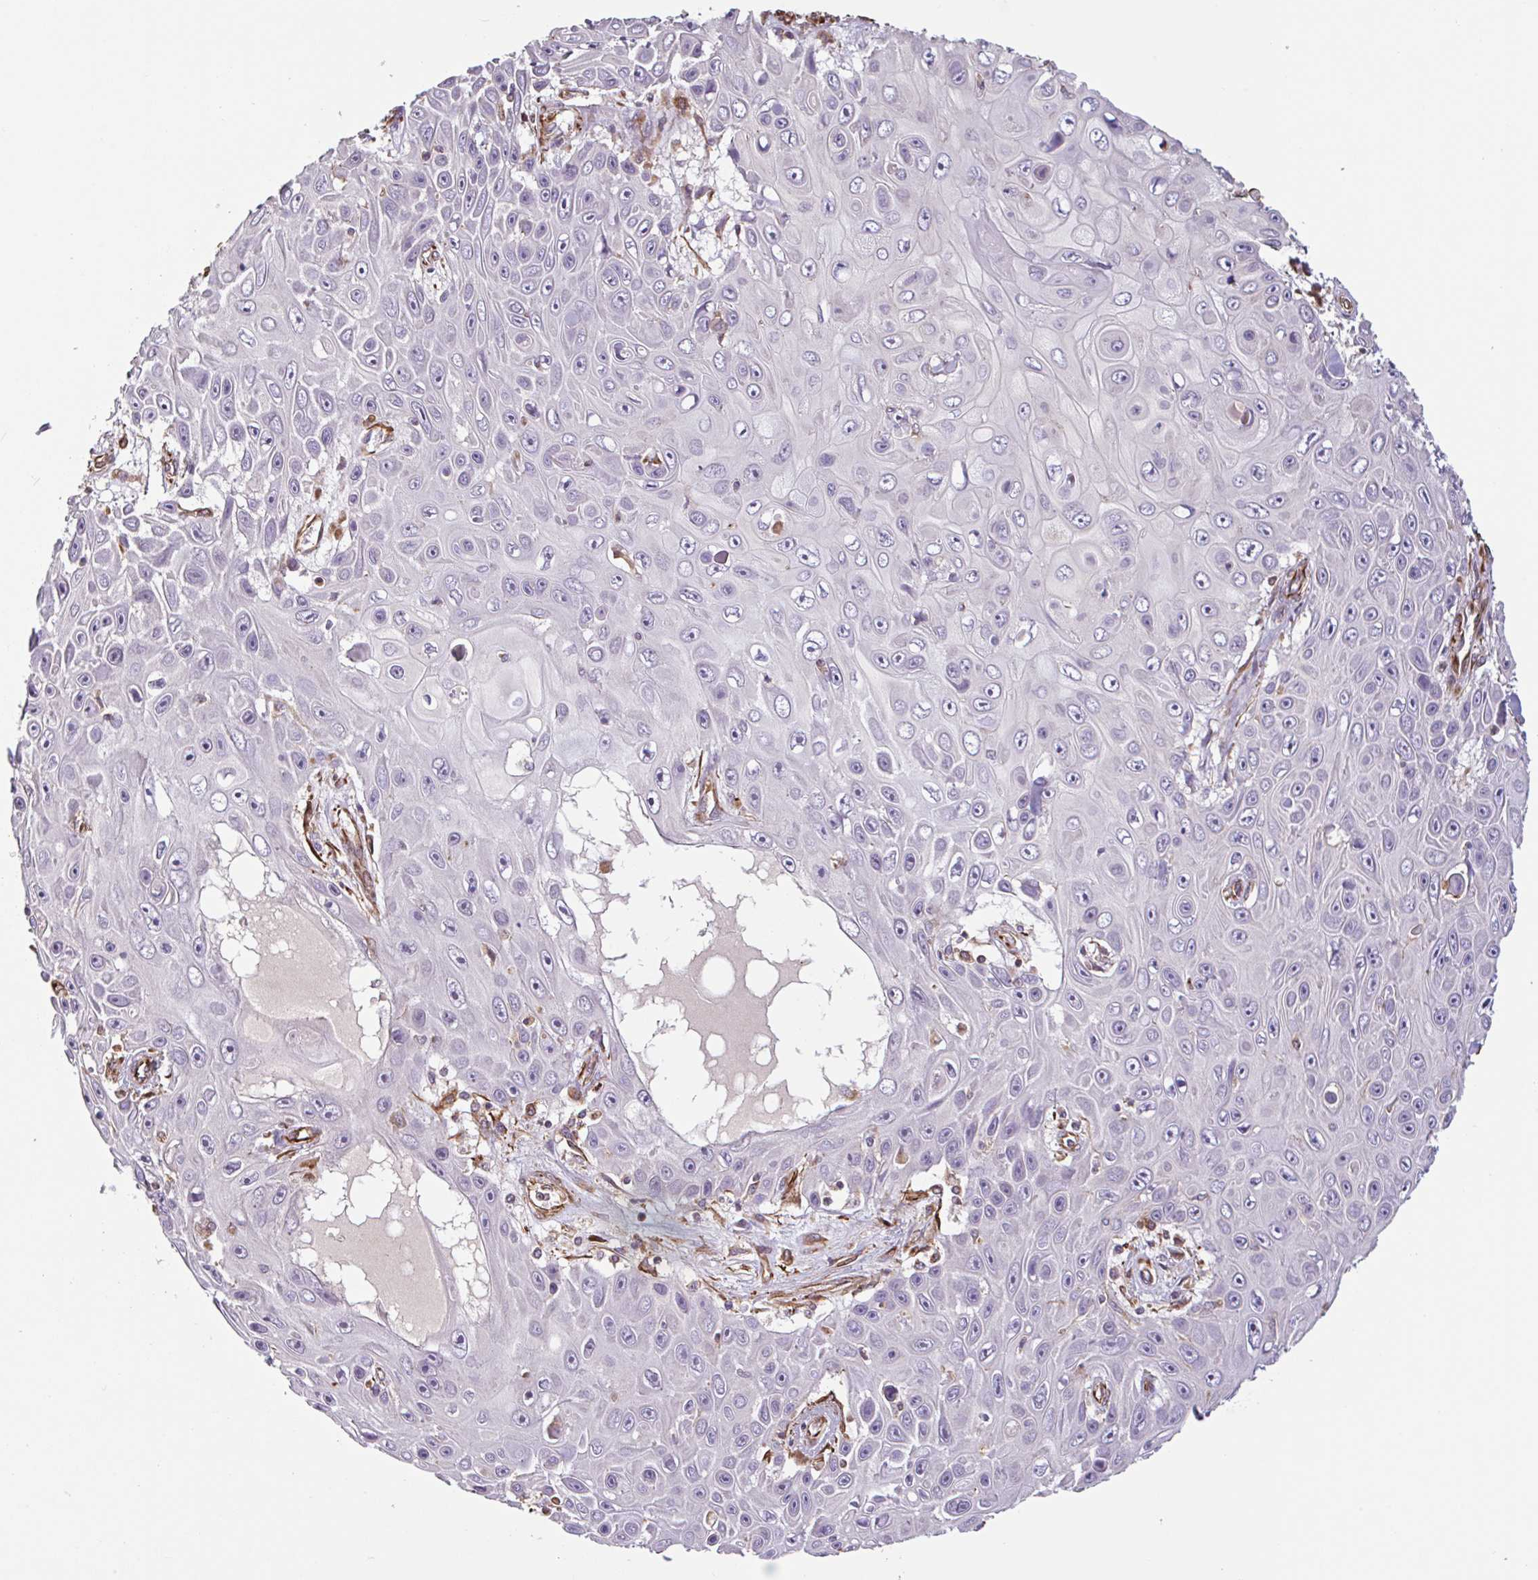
{"staining": {"intensity": "negative", "quantity": "none", "location": "none"}, "tissue": "skin cancer", "cell_type": "Tumor cells", "image_type": "cancer", "snomed": [{"axis": "morphology", "description": "Squamous cell carcinoma, NOS"}, {"axis": "topography", "description": "Skin"}], "caption": "Skin cancer was stained to show a protein in brown. There is no significant positivity in tumor cells.", "gene": "ZNF790", "patient": {"sex": "male", "age": 82}}